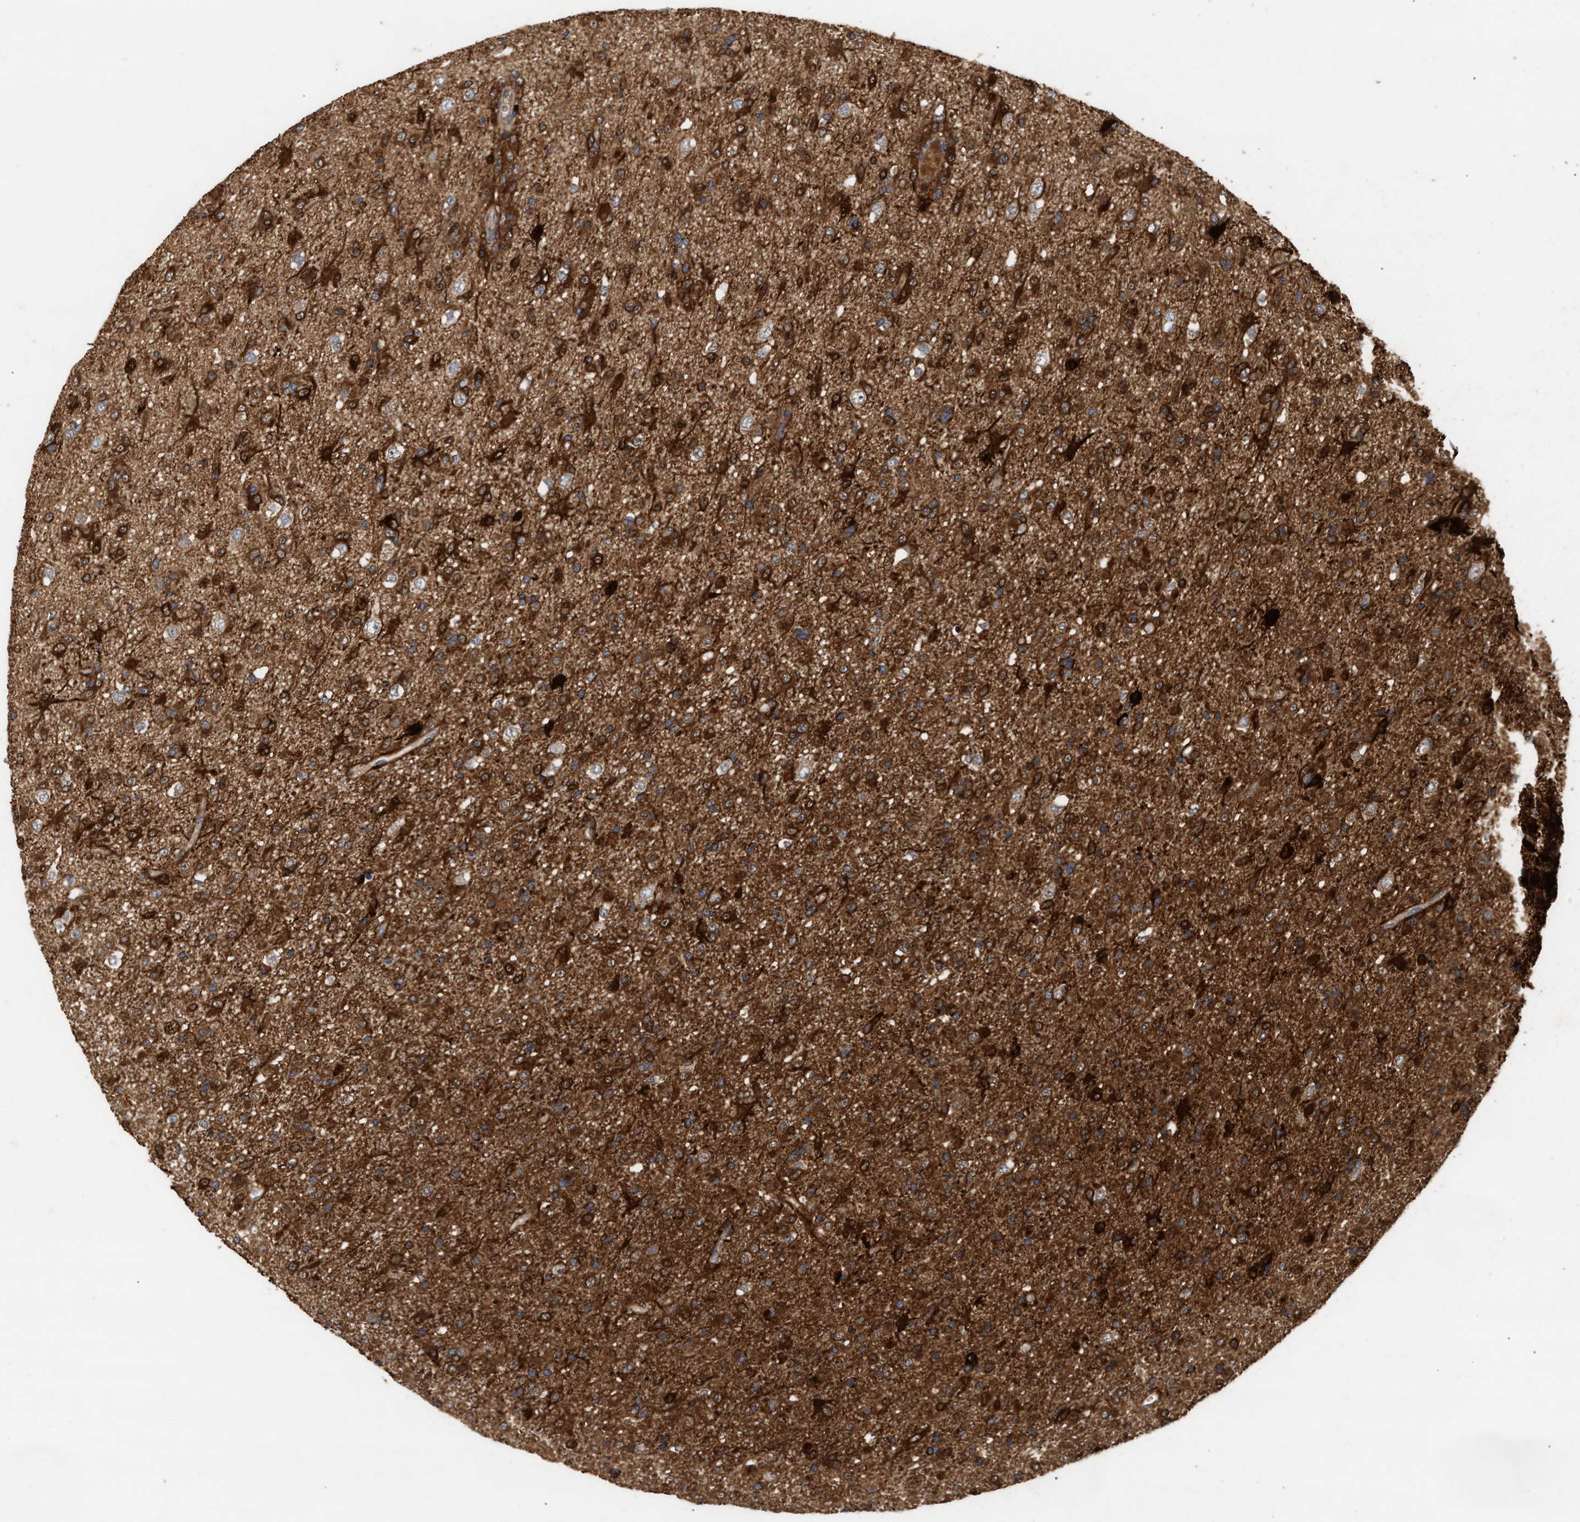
{"staining": {"intensity": "strong", "quantity": ">75%", "location": "cytoplasmic/membranous"}, "tissue": "glioma", "cell_type": "Tumor cells", "image_type": "cancer", "snomed": [{"axis": "morphology", "description": "Glioma, malignant, Low grade"}, {"axis": "topography", "description": "Brain"}], "caption": "A brown stain shows strong cytoplasmic/membranous positivity of a protein in human malignant low-grade glioma tumor cells.", "gene": "PLCD1", "patient": {"sex": "male", "age": 65}}